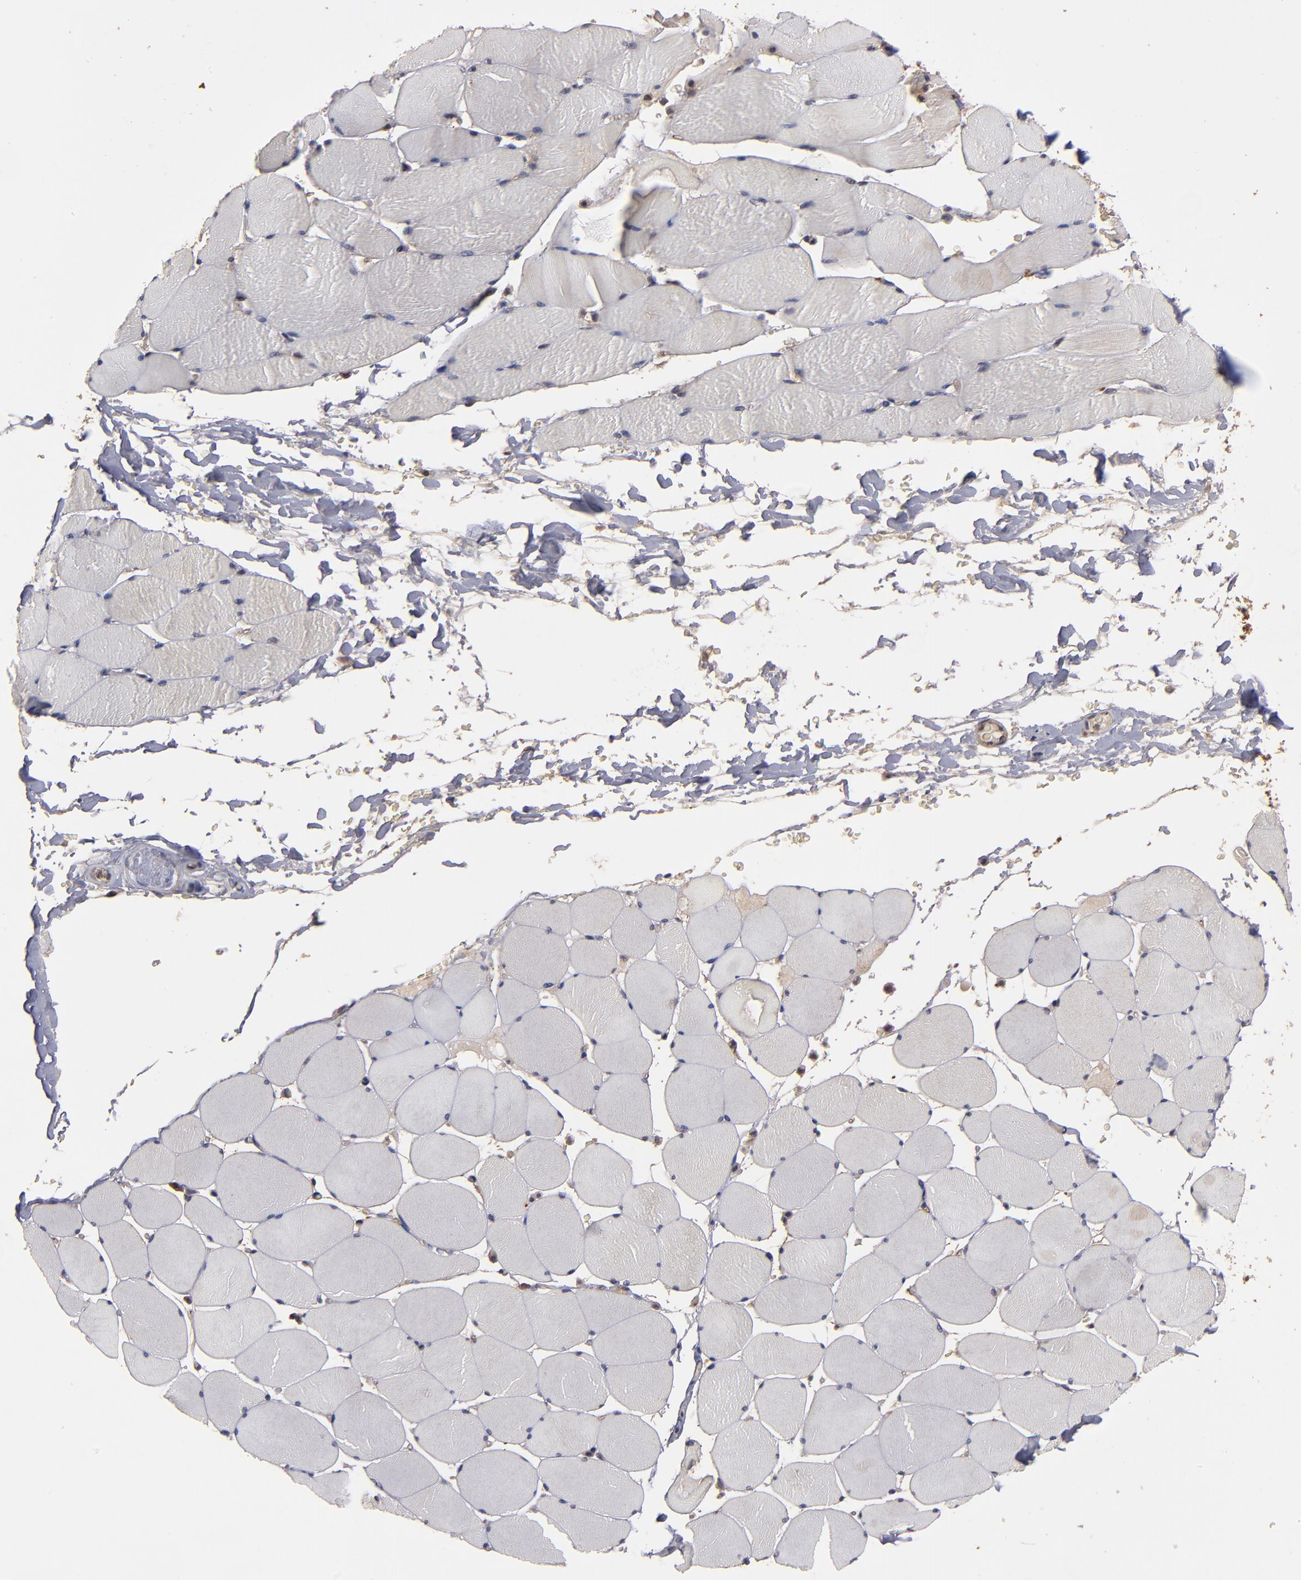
{"staining": {"intensity": "weak", "quantity": "<25%", "location": "cytoplasmic/membranous"}, "tissue": "skeletal muscle", "cell_type": "Myocytes", "image_type": "normal", "snomed": [{"axis": "morphology", "description": "Normal tissue, NOS"}, {"axis": "topography", "description": "Skeletal muscle"}], "caption": "DAB immunohistochemical staining of unremarkable skeletal muscle demonstrates no significant expression in myocytes.", "gene": "BDKRB1", "patient": {"sex": "male", "age": 62}}